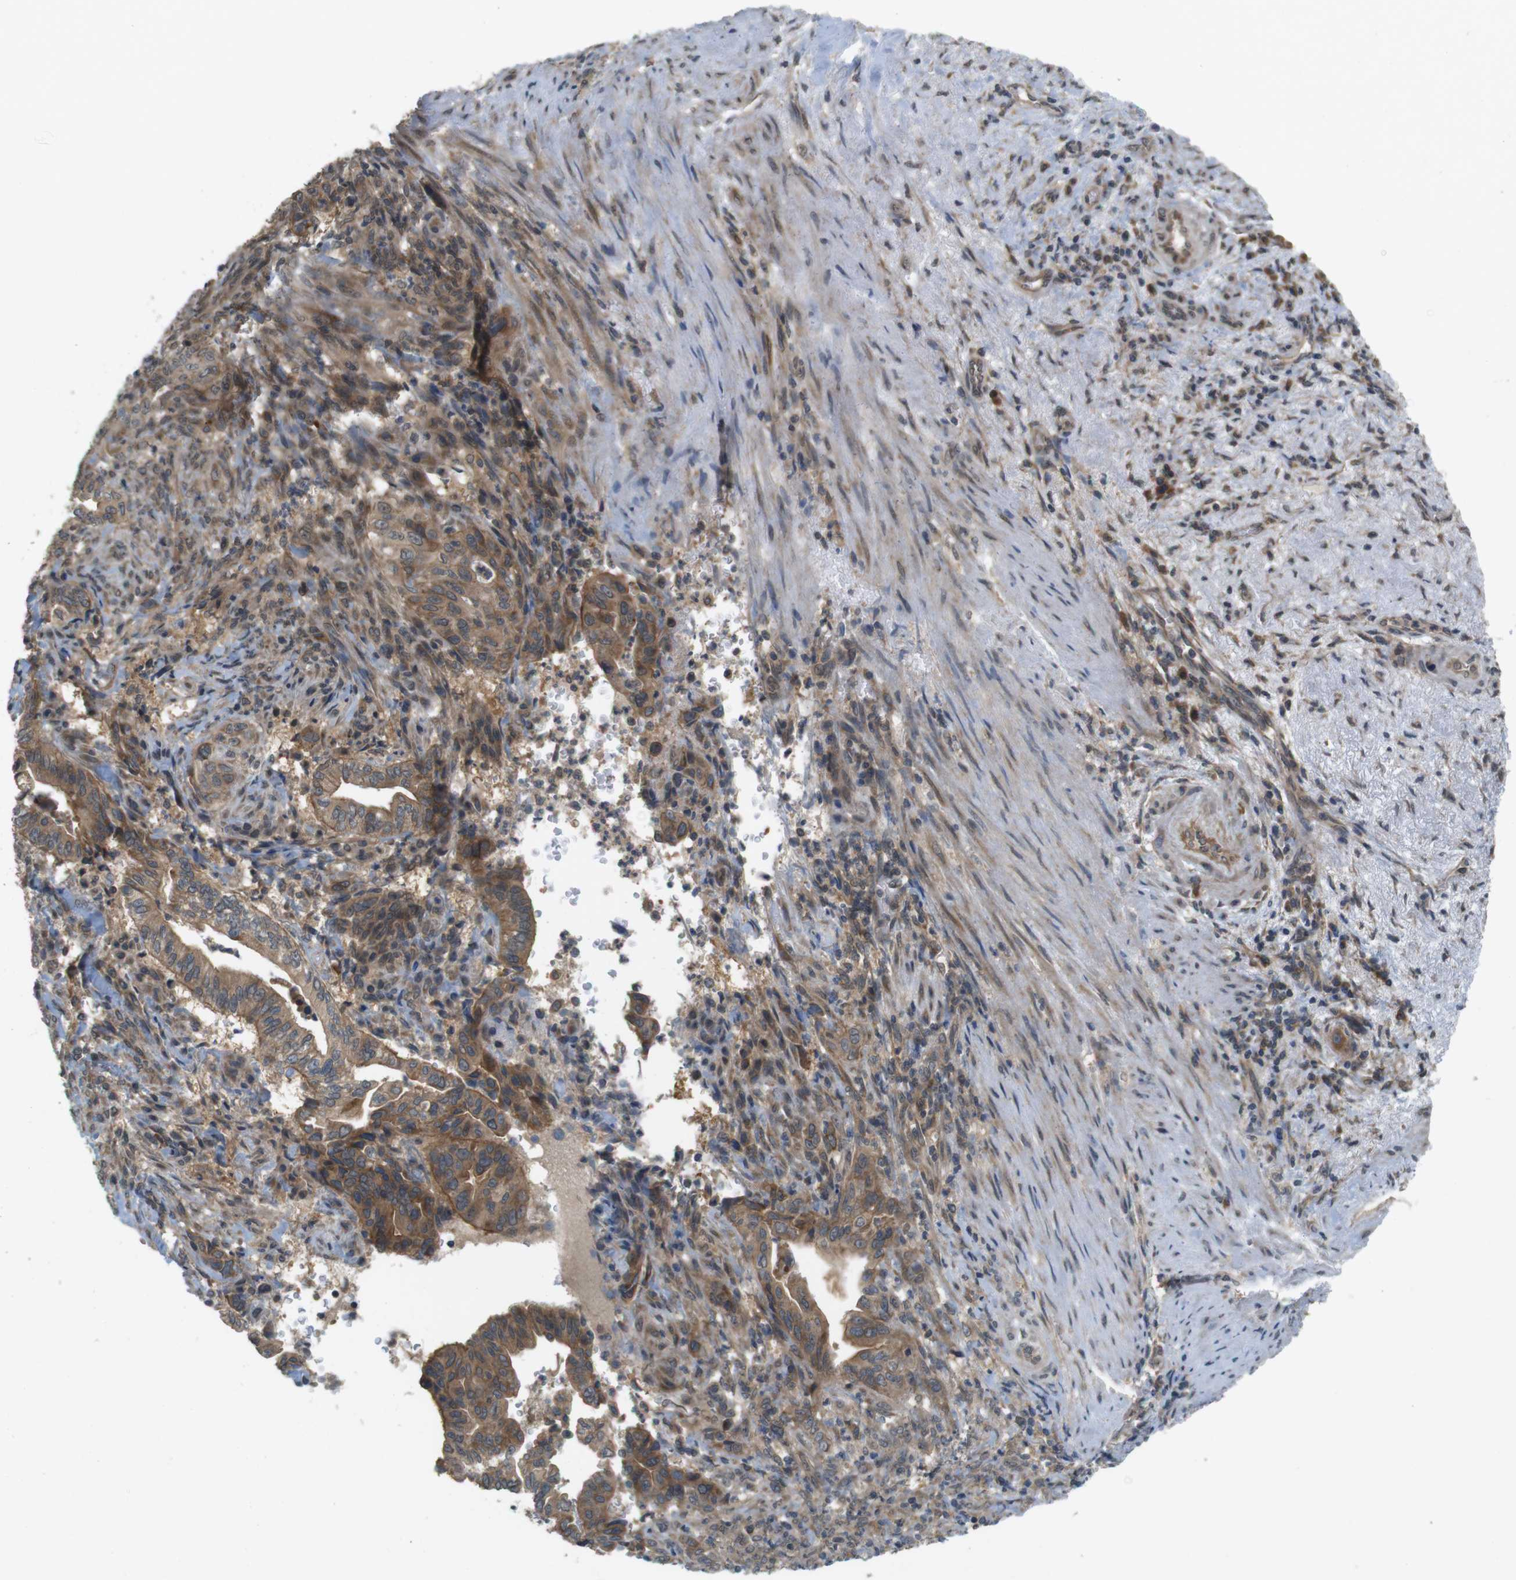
{"staining": {"intensity": "moderate", "quantity": ">75%", "location": "cytoplasmic/membranous"}, "tissue": "liver cancer", "cell_type": "Tumor cells", "image_type": "cancer", "snomed": [{"axis": "morphology", "description": "Cholangiocarcinoma"}, {"axis": "topography", "description": "Liver"}], "caption": "Protein expression analysis of liver cancer reveals moderate cytoplasmic/membranous expression in about >75% of tumor cells.", "gene": "RNF130", "patient": {"sex": "female", "age": 67}}